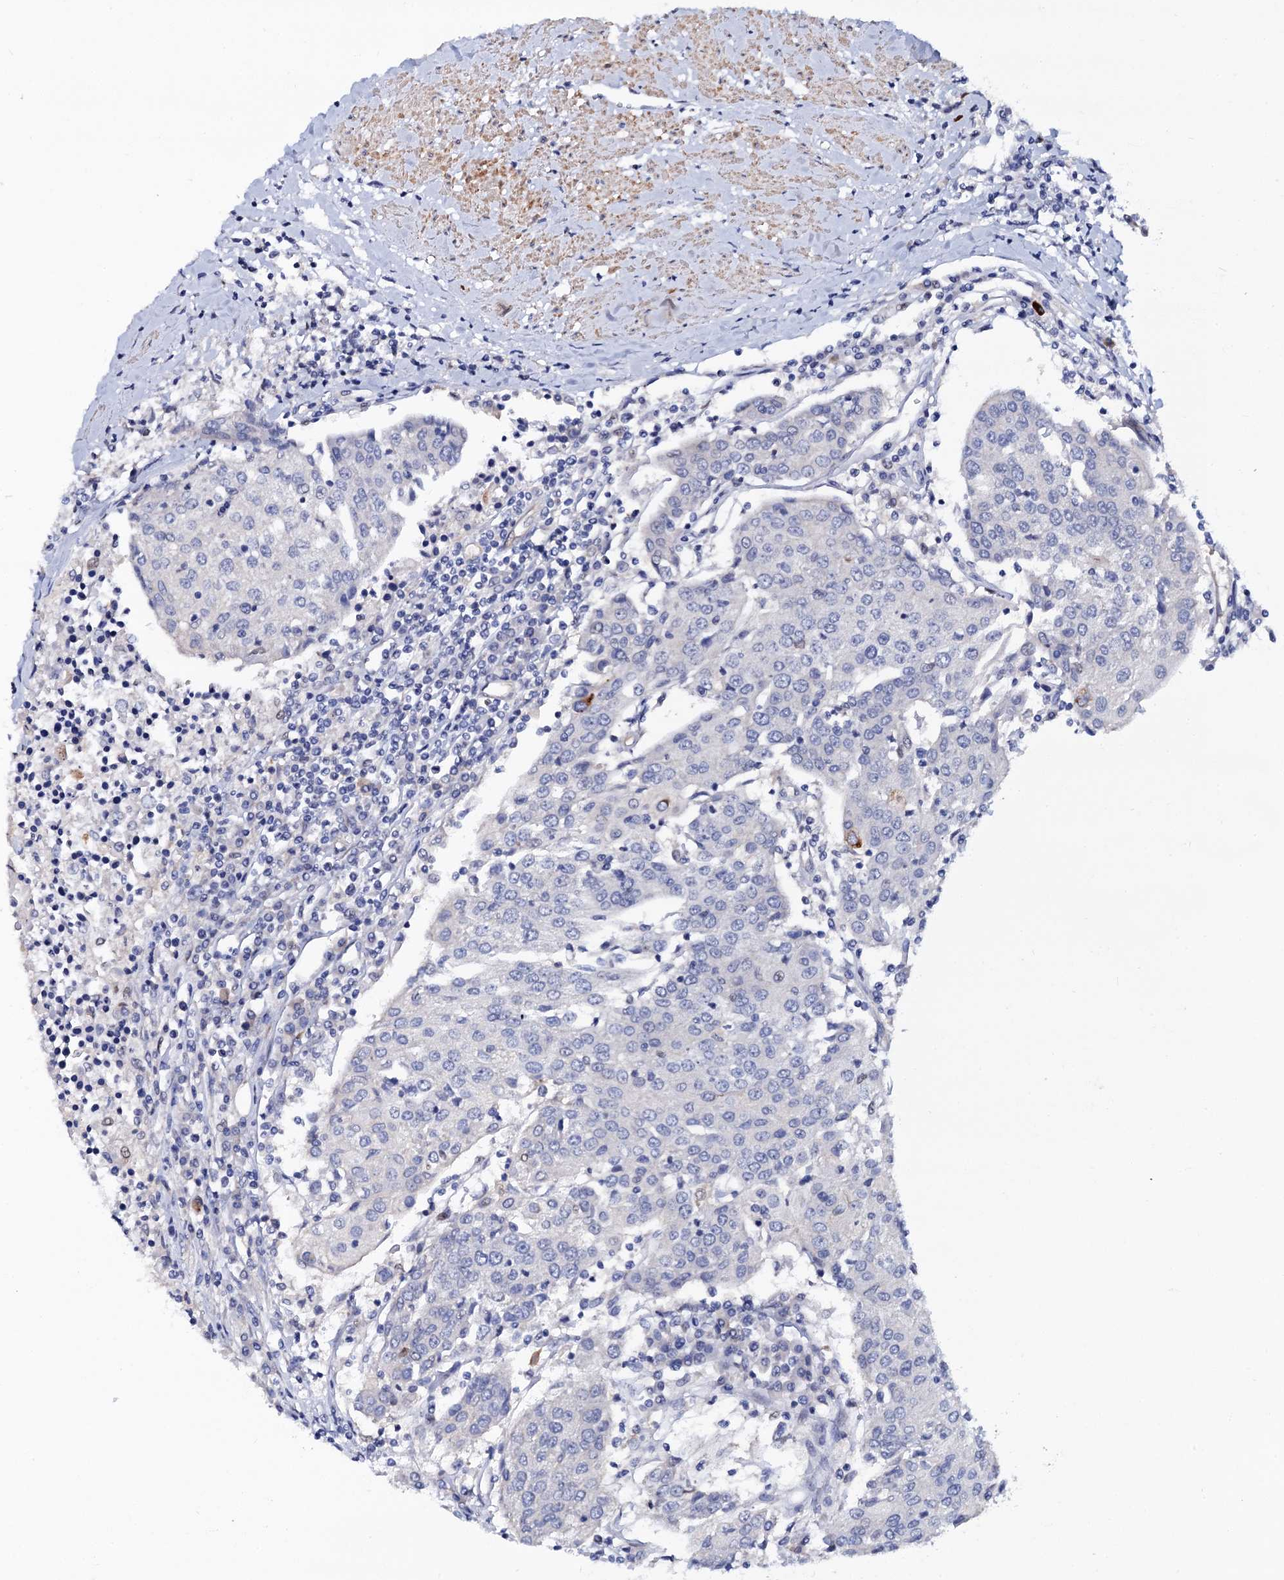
{"staining": {"intensity": "negative", "quantity": "none", "location": "none"}, "tissue": "urothelial cancer", "cell_type": "Tumor cells", "image_type": "cancer", "snomed": [{"axis": "morphology", "description": "Urothelial carcinoma, High grade"}, {"axis": "topography", "description": "Urinary bladder"}], "caption": "Immunohistochemistry (IHC) histopathology image of neoplastic tissue: human urothelial cancer stained with DAB displays no significant protein positivity in tumor cells. (DAB immunohistochemistry visualized using brightfield microscopy, high magnification).", "gene": "ZDHHC18", "patient": {"sex": "female", "age": 85}}